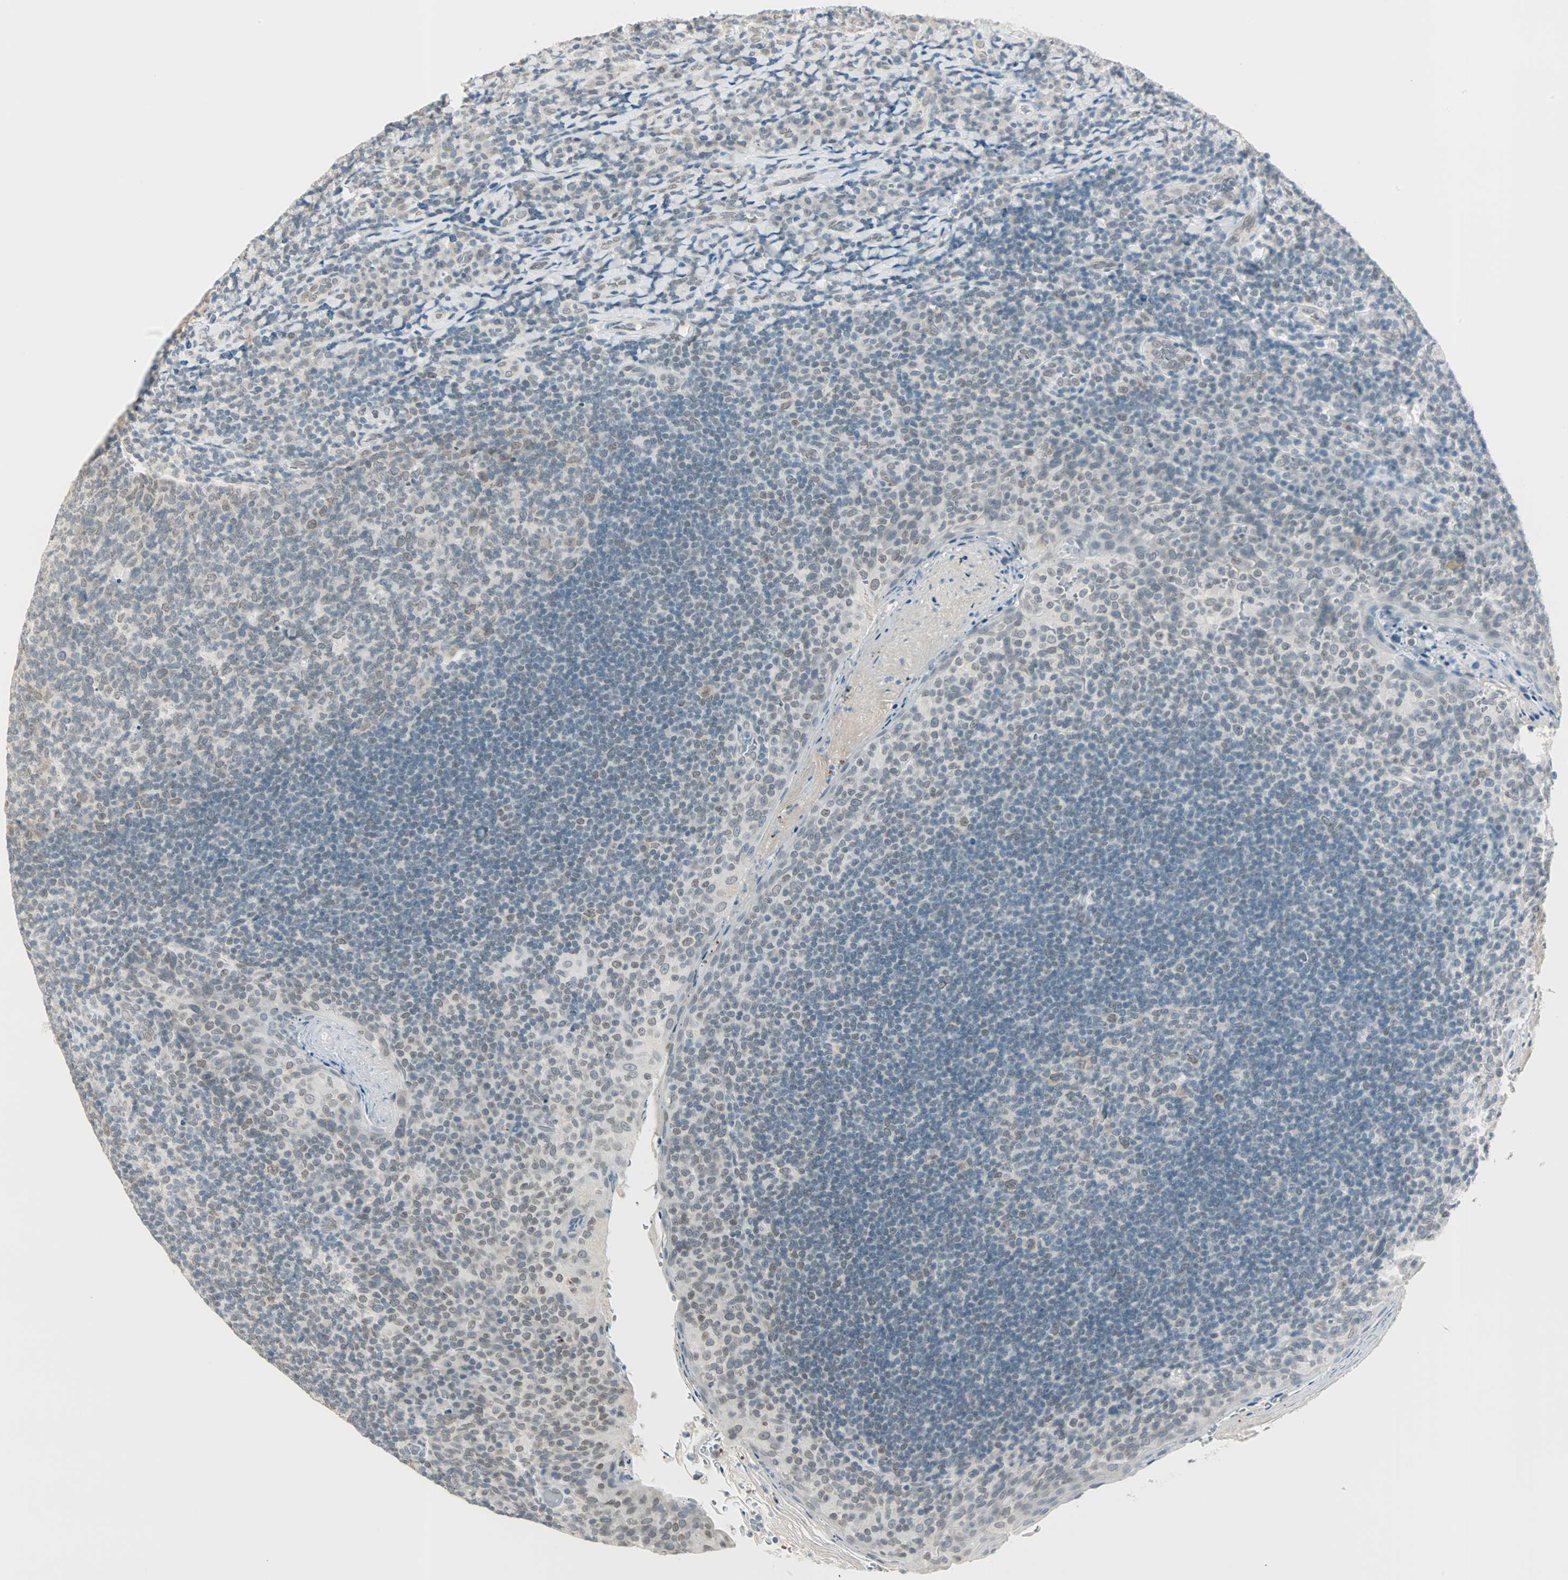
{"staining": {"intensity": "weak", "quantity": "<25%", "location": "cytoplasmic/membranous,nuclear"}, "tissue": "tonsil", "cell_type": "Germinal center cells", "image_type": "normal", "snomed": [{"axis": "morphology", "description": "Normal tissue, NOS"}, {"axis": "topography", "description": "Tonsil"}], "caption": "This image is of benign tonsil stained with immunohistochemistry (IHC) to label a protein in brown with the nuclei are counter-stained blue. There is no expression in germinal center cells. The staining was performed using DAB (3,3'-diaminobenzidine) to visualize the protein expression in brown, while the nuclei were stained in blue with hematoxylin (Magnification: 20x).", "gene": "BCAN", "patient": {"sex": "male", "age": 17}}